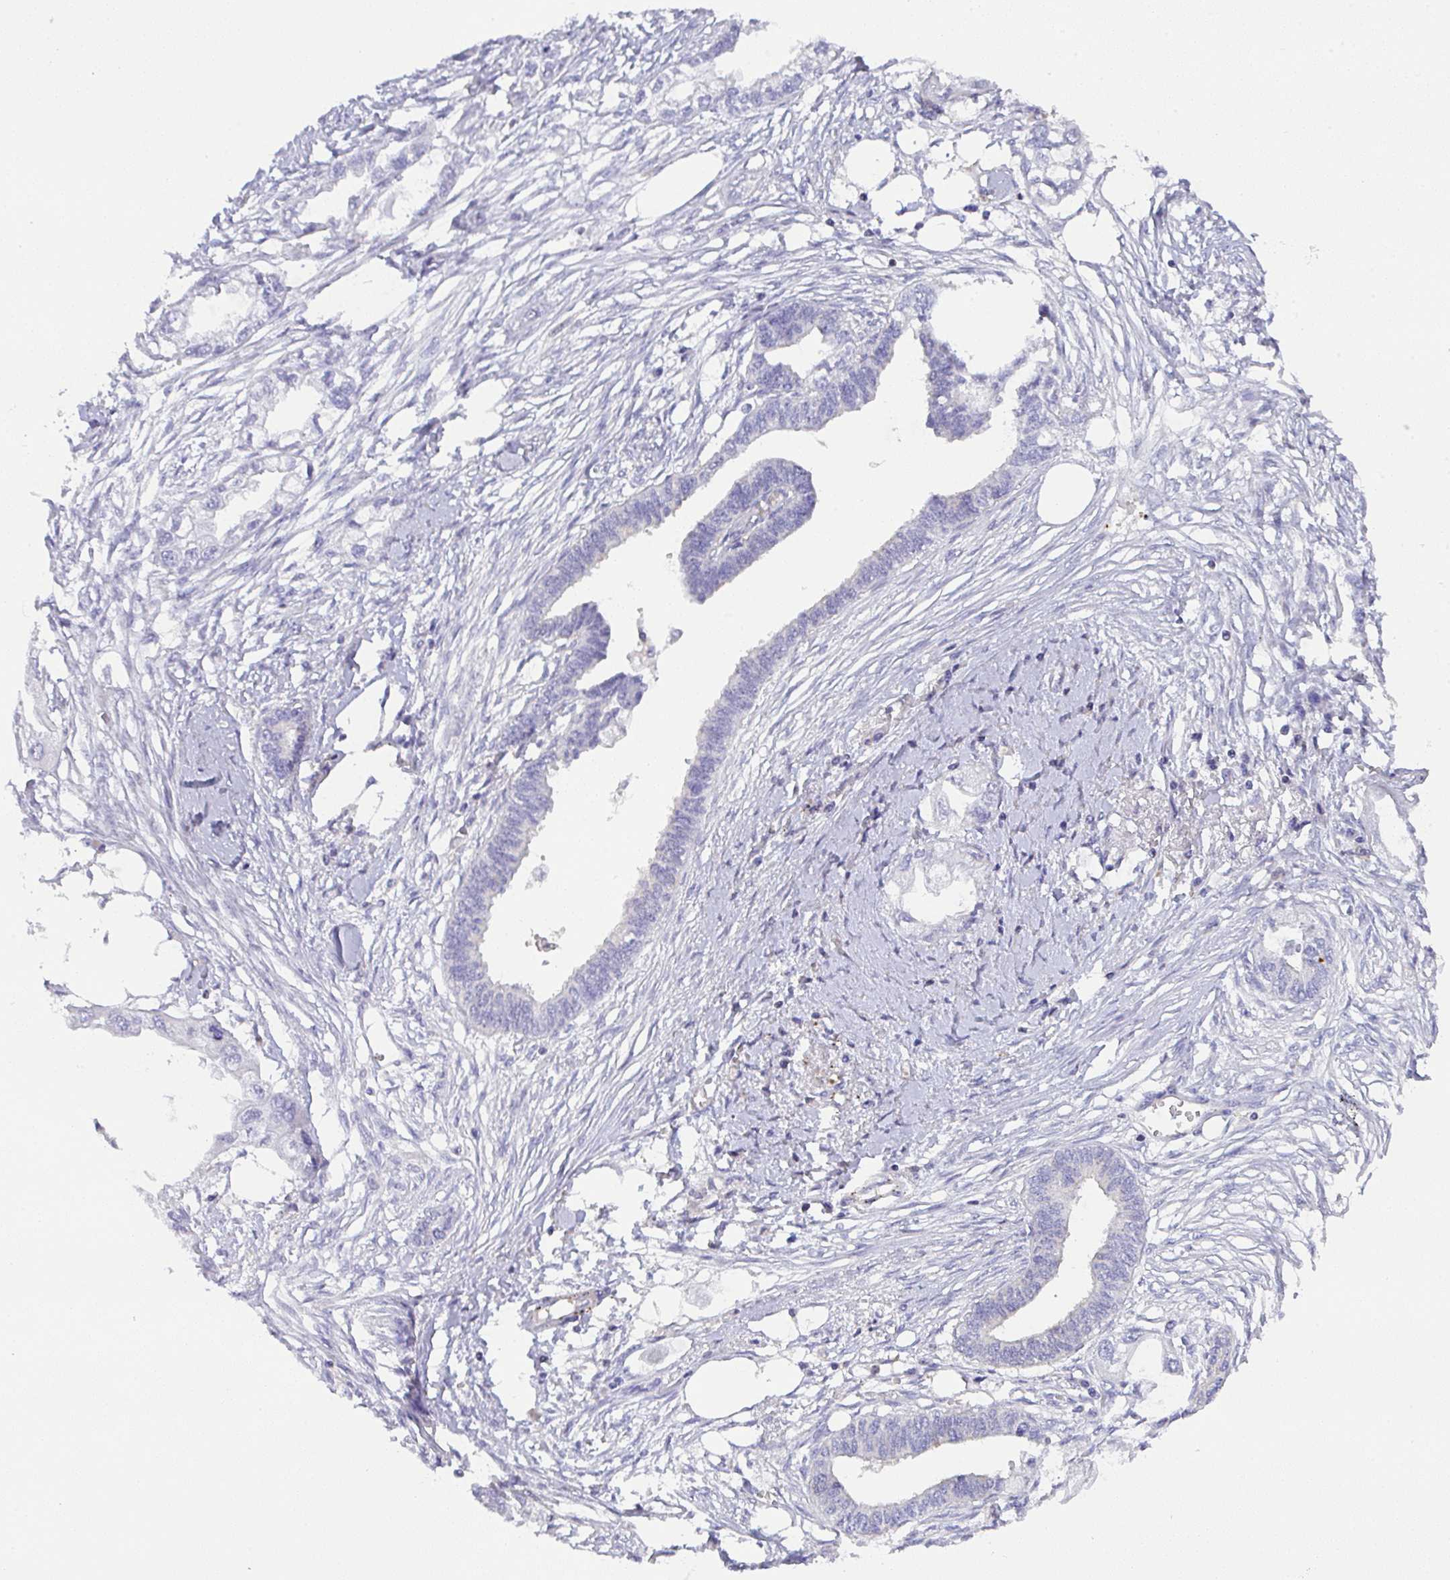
{"staining": {"intensity": "negative", "quantity": "none", "location": "none"}, "tissue": "endometrial cancer", "cell_type": "Tumor cells", "image_type": "cancer", "snomed": [{"axis": "morphology", "description": "Adenocarcinoma, NOS"}, {"axis": "morphology", "description": "Adenocarcinoma, metastatic, NOS"}, {"axis": "topography", "description": "Adipose tissue"}, {"axis": "topography", "description": "Endometrium"}], "caption": "The image displays no staining of tumor cells in endometrial cancer (metastatic adenocarcinoma).", "gene": "TNFAIP8", "patient": {"sex": "female", "age": 67}}